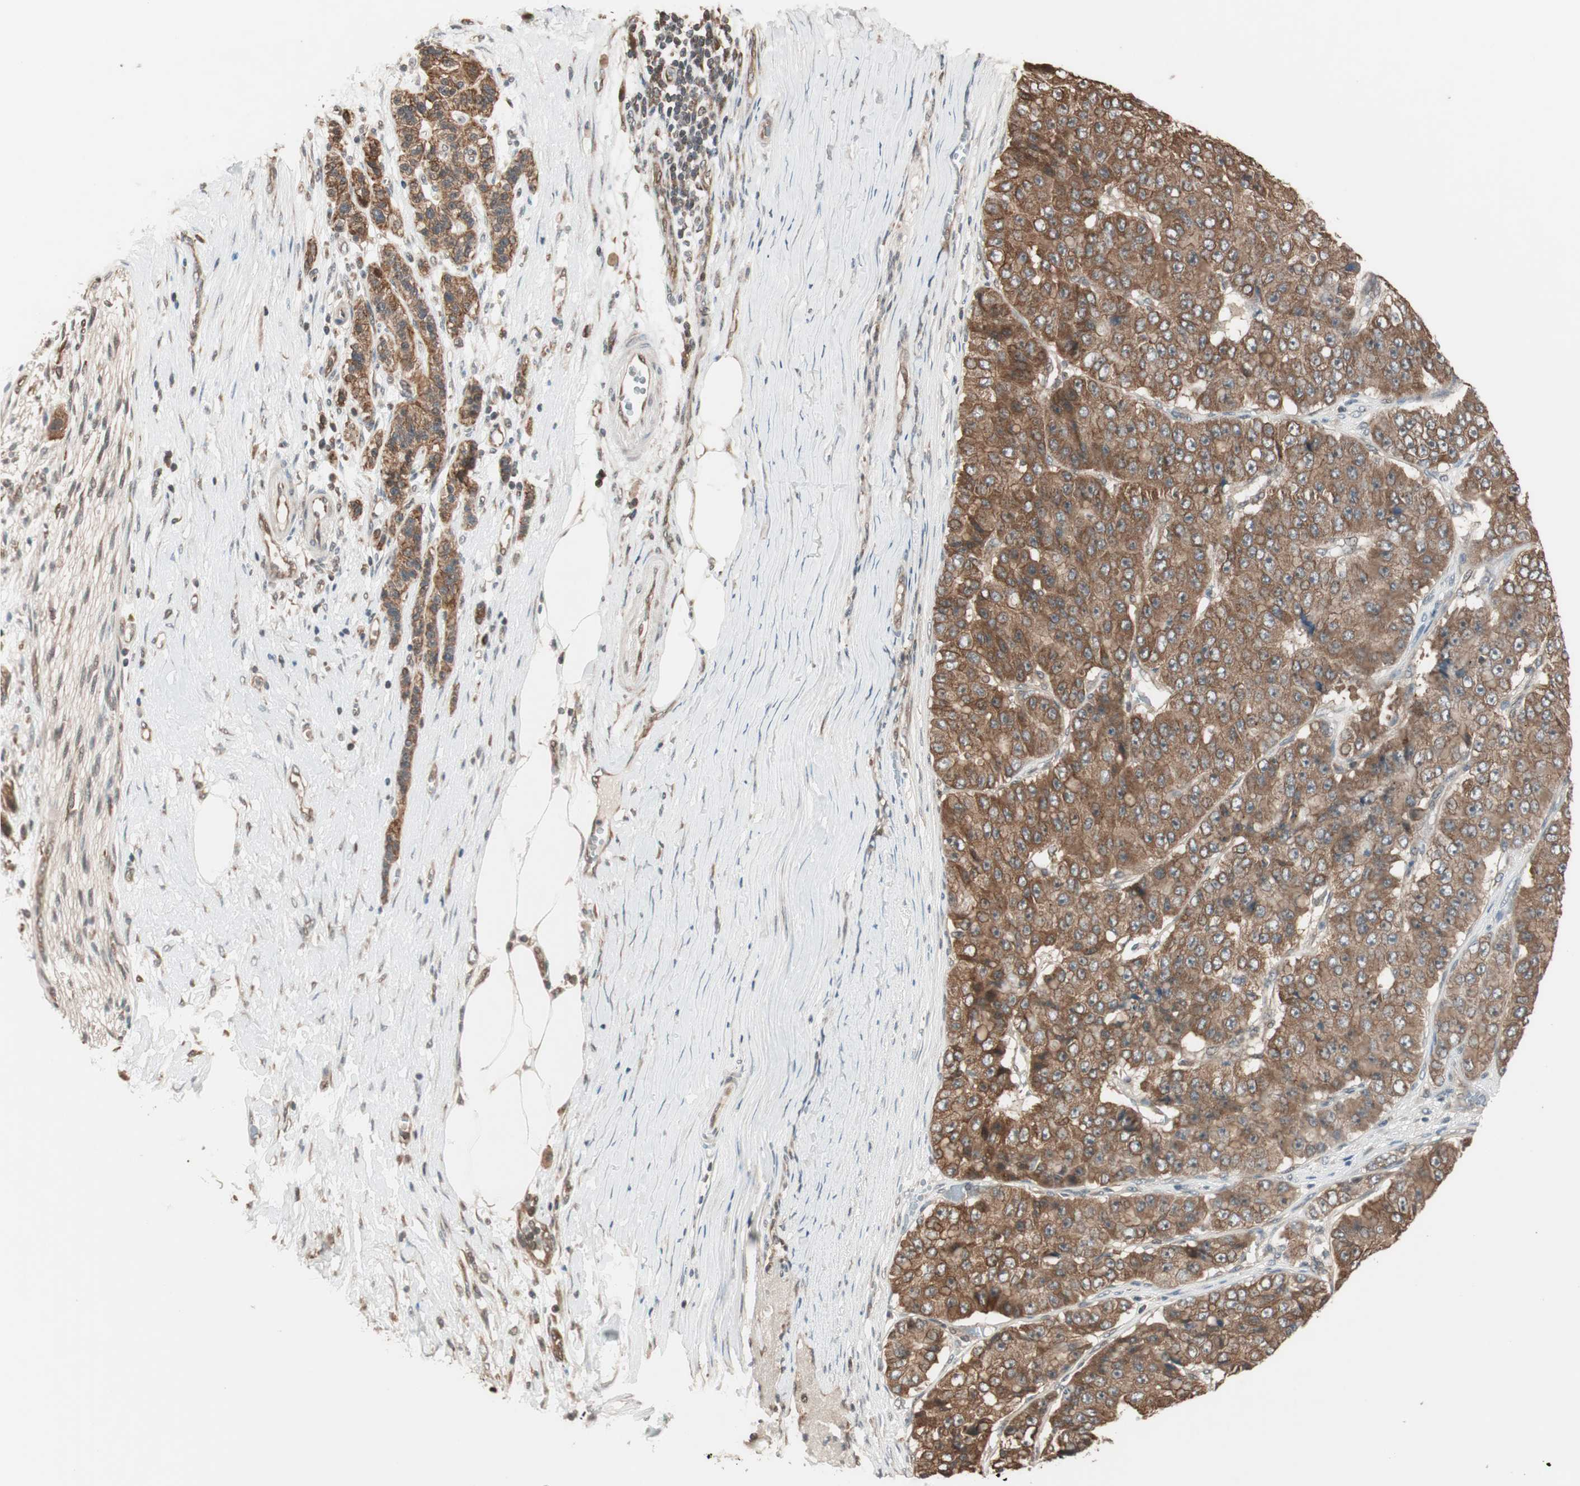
{"staining": {"intensity": "strong", "quantity": ">75%", "location": "cytoplasmic/membranous"}, "tissue": "pancreatic cancer", "cell_type": "Tumor cells", "image_type": "cancer", "snomed": [{"axis": "morphology", "description": "Adenocarcinoma, NOS"}, {"axis": "topography", "description": "Pancreas"}], "caption": "Immunohistochemistry (IHC) histopathology image of neoplastic tissue: human adenocarcinoma (pancreatic) stained using immunohistochemistry (IHC) exhibits high levels of strong protein expression localized specifically in the cytoplasmic/membranous of tumor cells, appearing as a cytoplasmic/membranous brown color.", "gene": "FBXO5", "patient": {"sex": "male", "age": 50}}